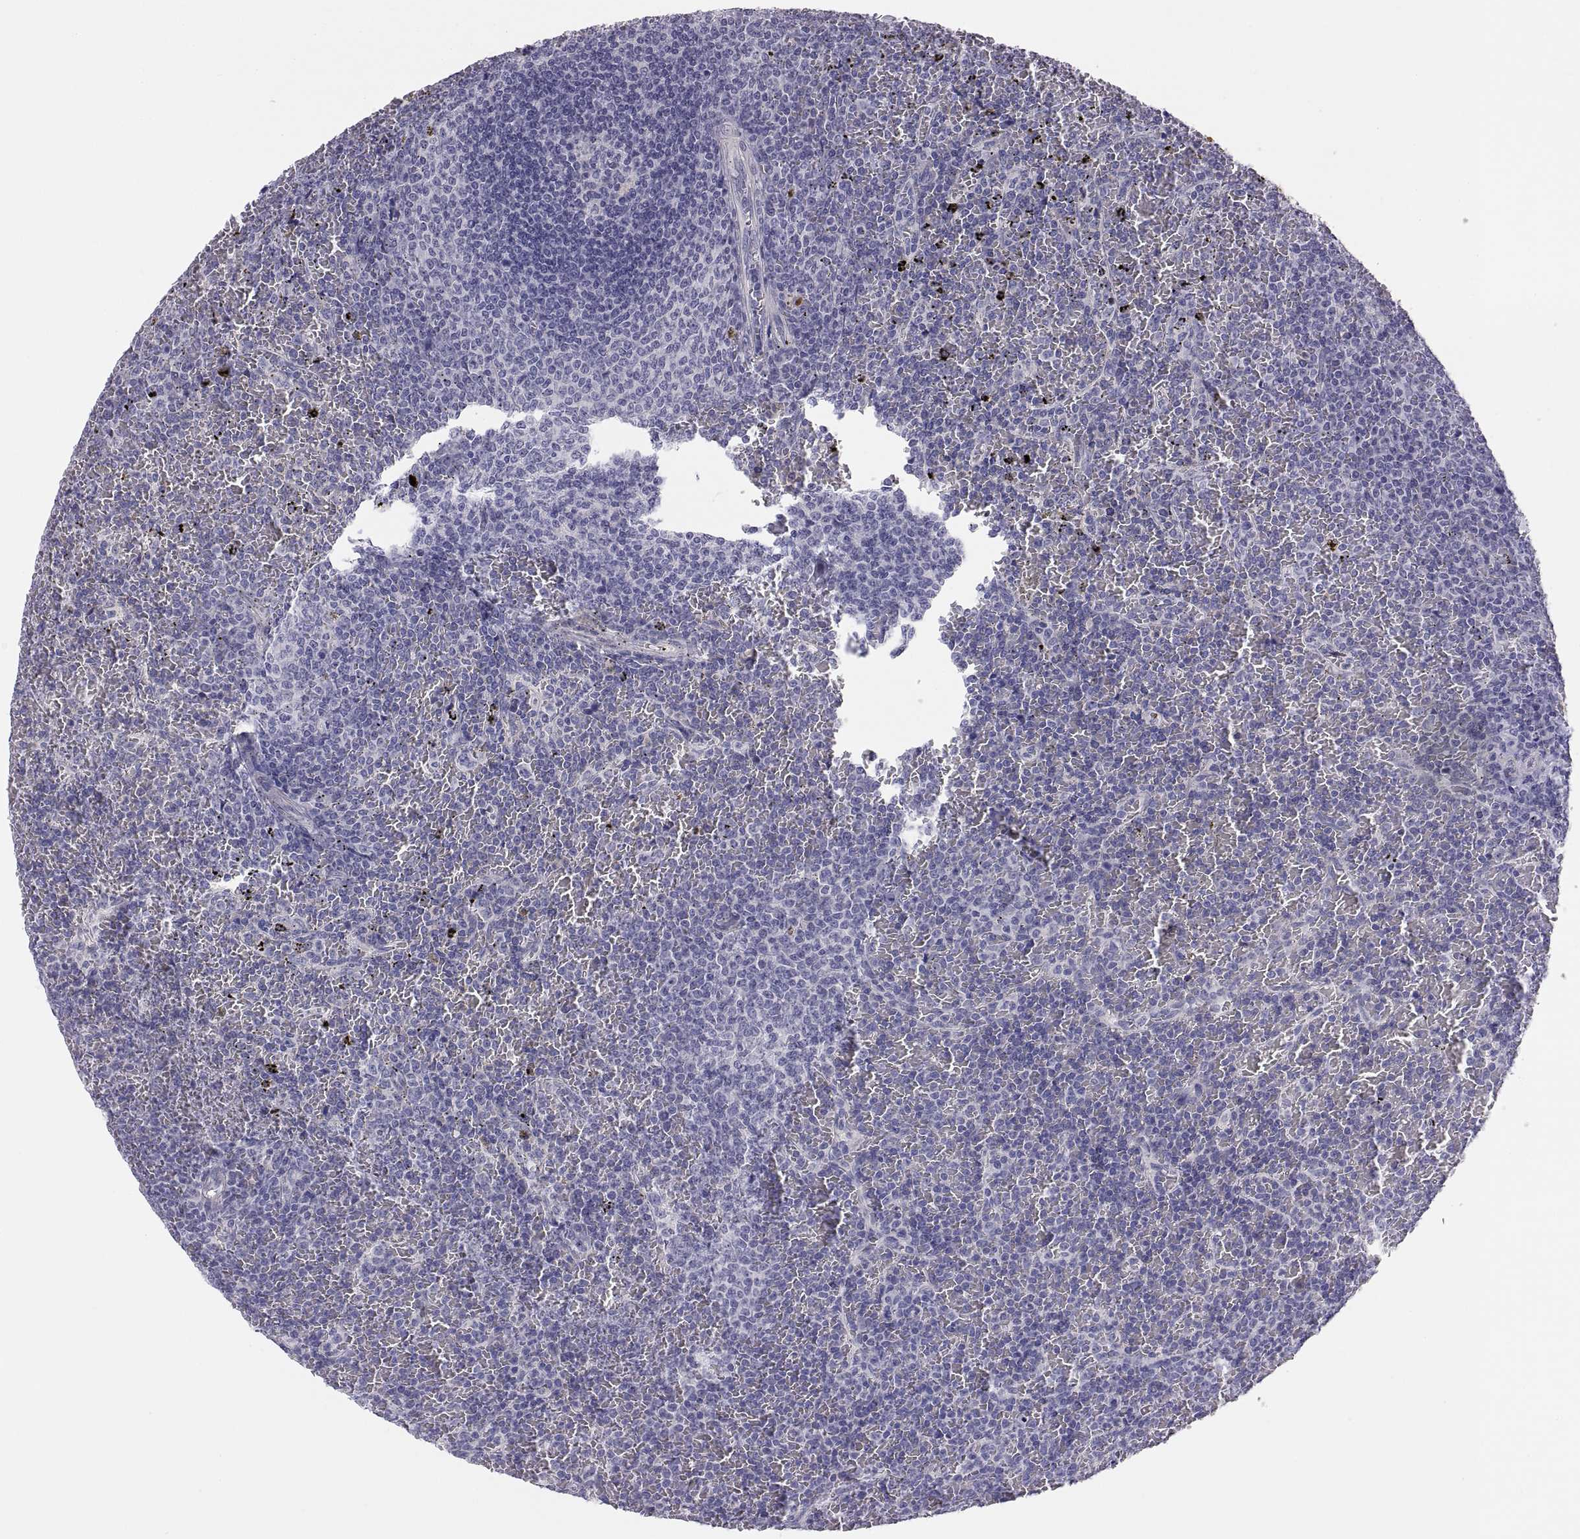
{"staining": {"intensity": "negative", "quantity": "none", "location": "none"}, "tissue": "lymphoma", "cell_type": "Tumor cells", "image_type": "cancer", "snomed": [{"axis": "morphology", "description": "Malignant lymphoma, non-Hodgkin's type, Low grade"}, {"axis": "topography", "description": "Spleen"}], "caption": "Malignant lymphoma, non-Hodgkin's type (low-grade) stained for a protein using IHC demonstrates no staining tumor cells.", "gene": "STRC", "patient": {"sex": "female", "age": 77}}